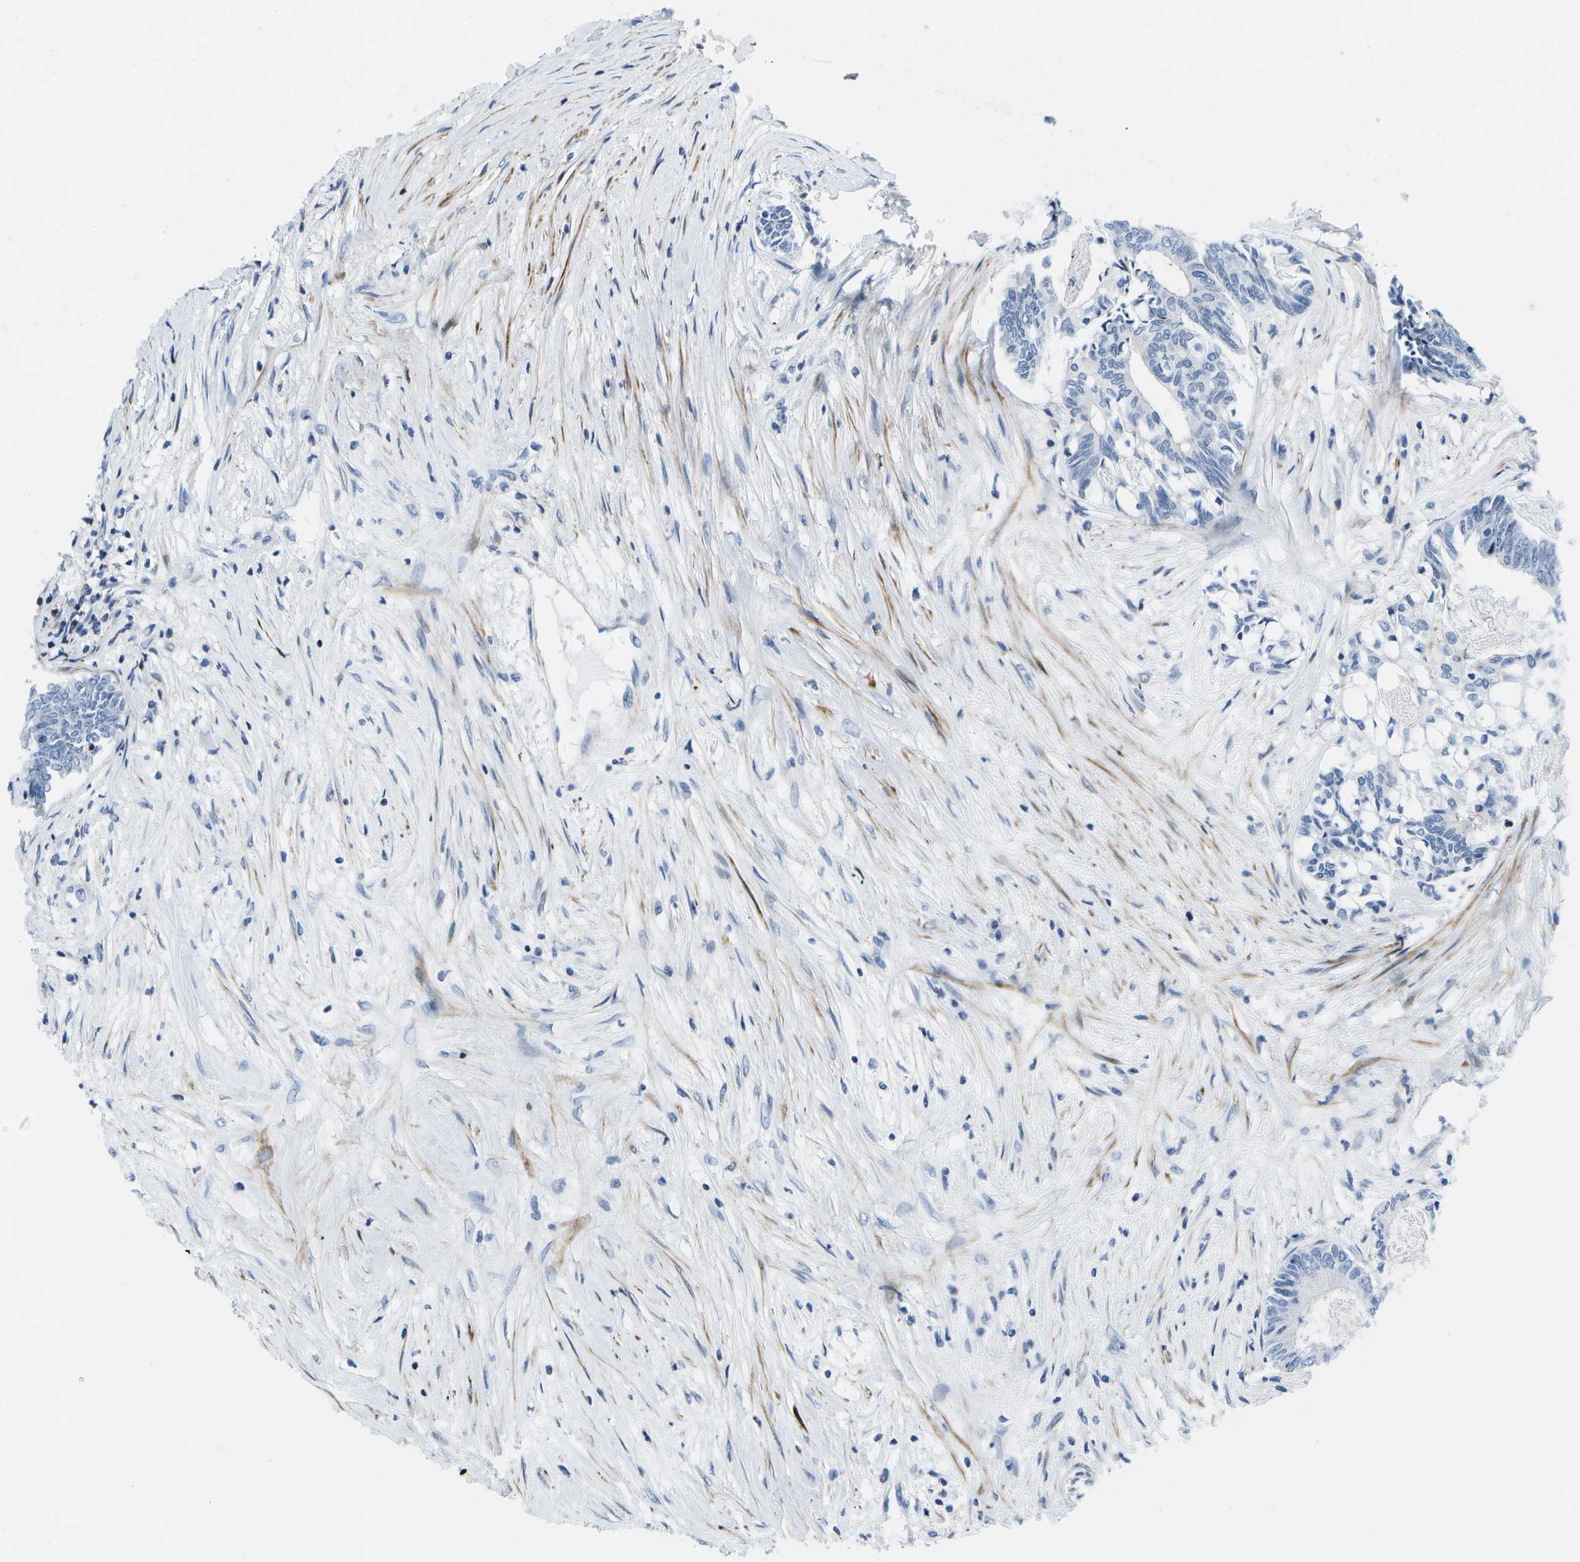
{"staining": {"intensity": "negative", "quantity": "none", "location": "none"}, "tissue": "colorectal cancer", "cell_type": "Tumor cells", "image_type": "cancer", "snomed": [{"axis": "morphology", "description": "Adenocarcinoma, NOS"}, {"axis": "topography", "description": "Rectum"}], "caption": "Protein analysis of adenocarcinoma (colorectal) shows no significant expression in tumor cells.", "gene": "ADGRG6", "patient": {"sex": "male", "age": 63}}